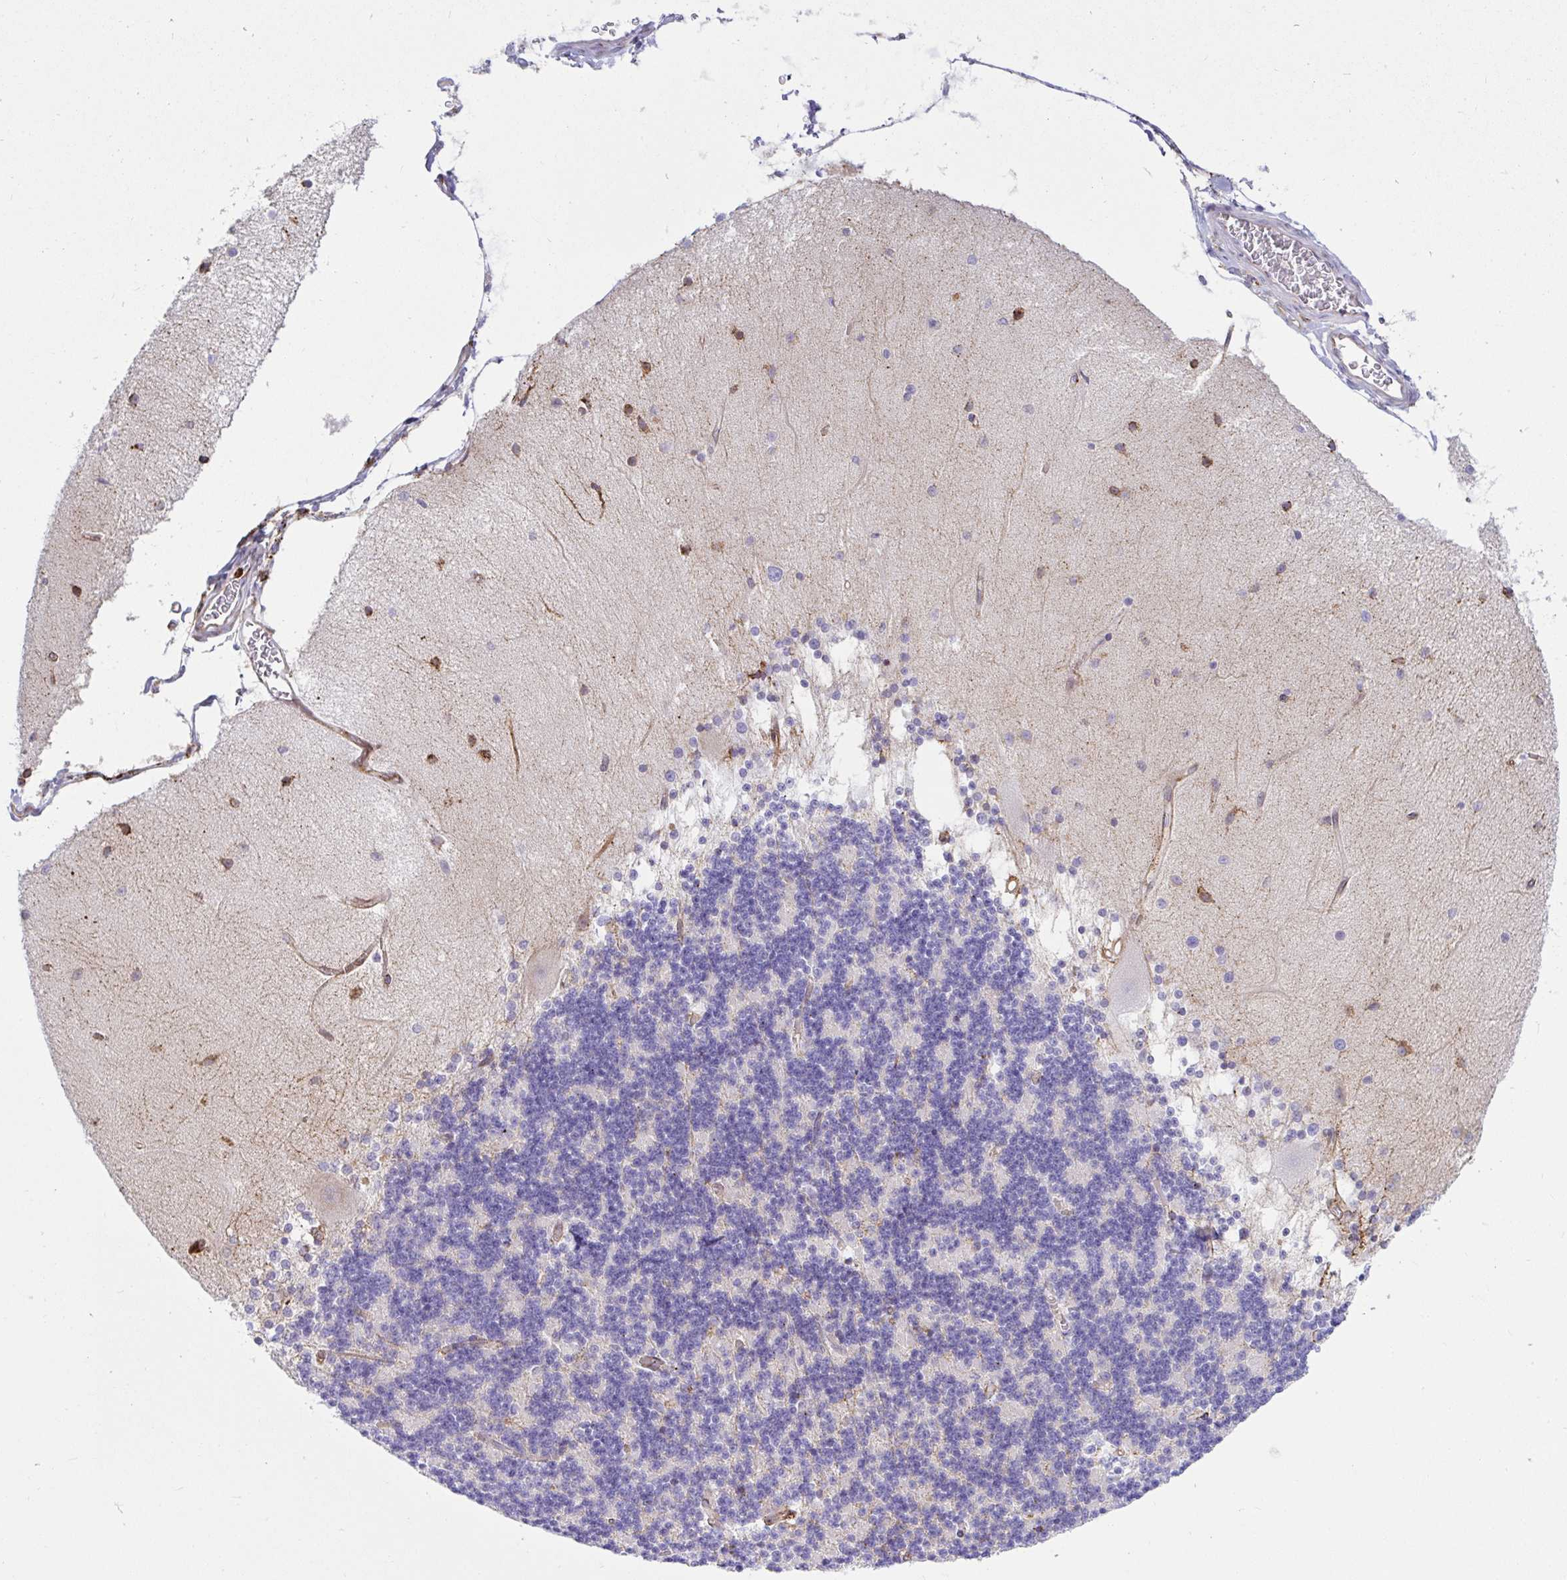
{"staining": {"intensity": "negative", "quantity": "none", "location": "none"}, "tissue": "cerebellum", "cell_type": "Cells in granular layer", "image_type": "normal", "snomed": [{"axis": "morphology", "description": "Normal tissue, NOS"}, {"axis": "topography", "description": "Cerebellum"}], "caption": "Micrograph shows no protein expression in cells in granular layer of normal cerebellum.", "gene": "CLGN", "patient": {"sex": "female", "age": 54}}